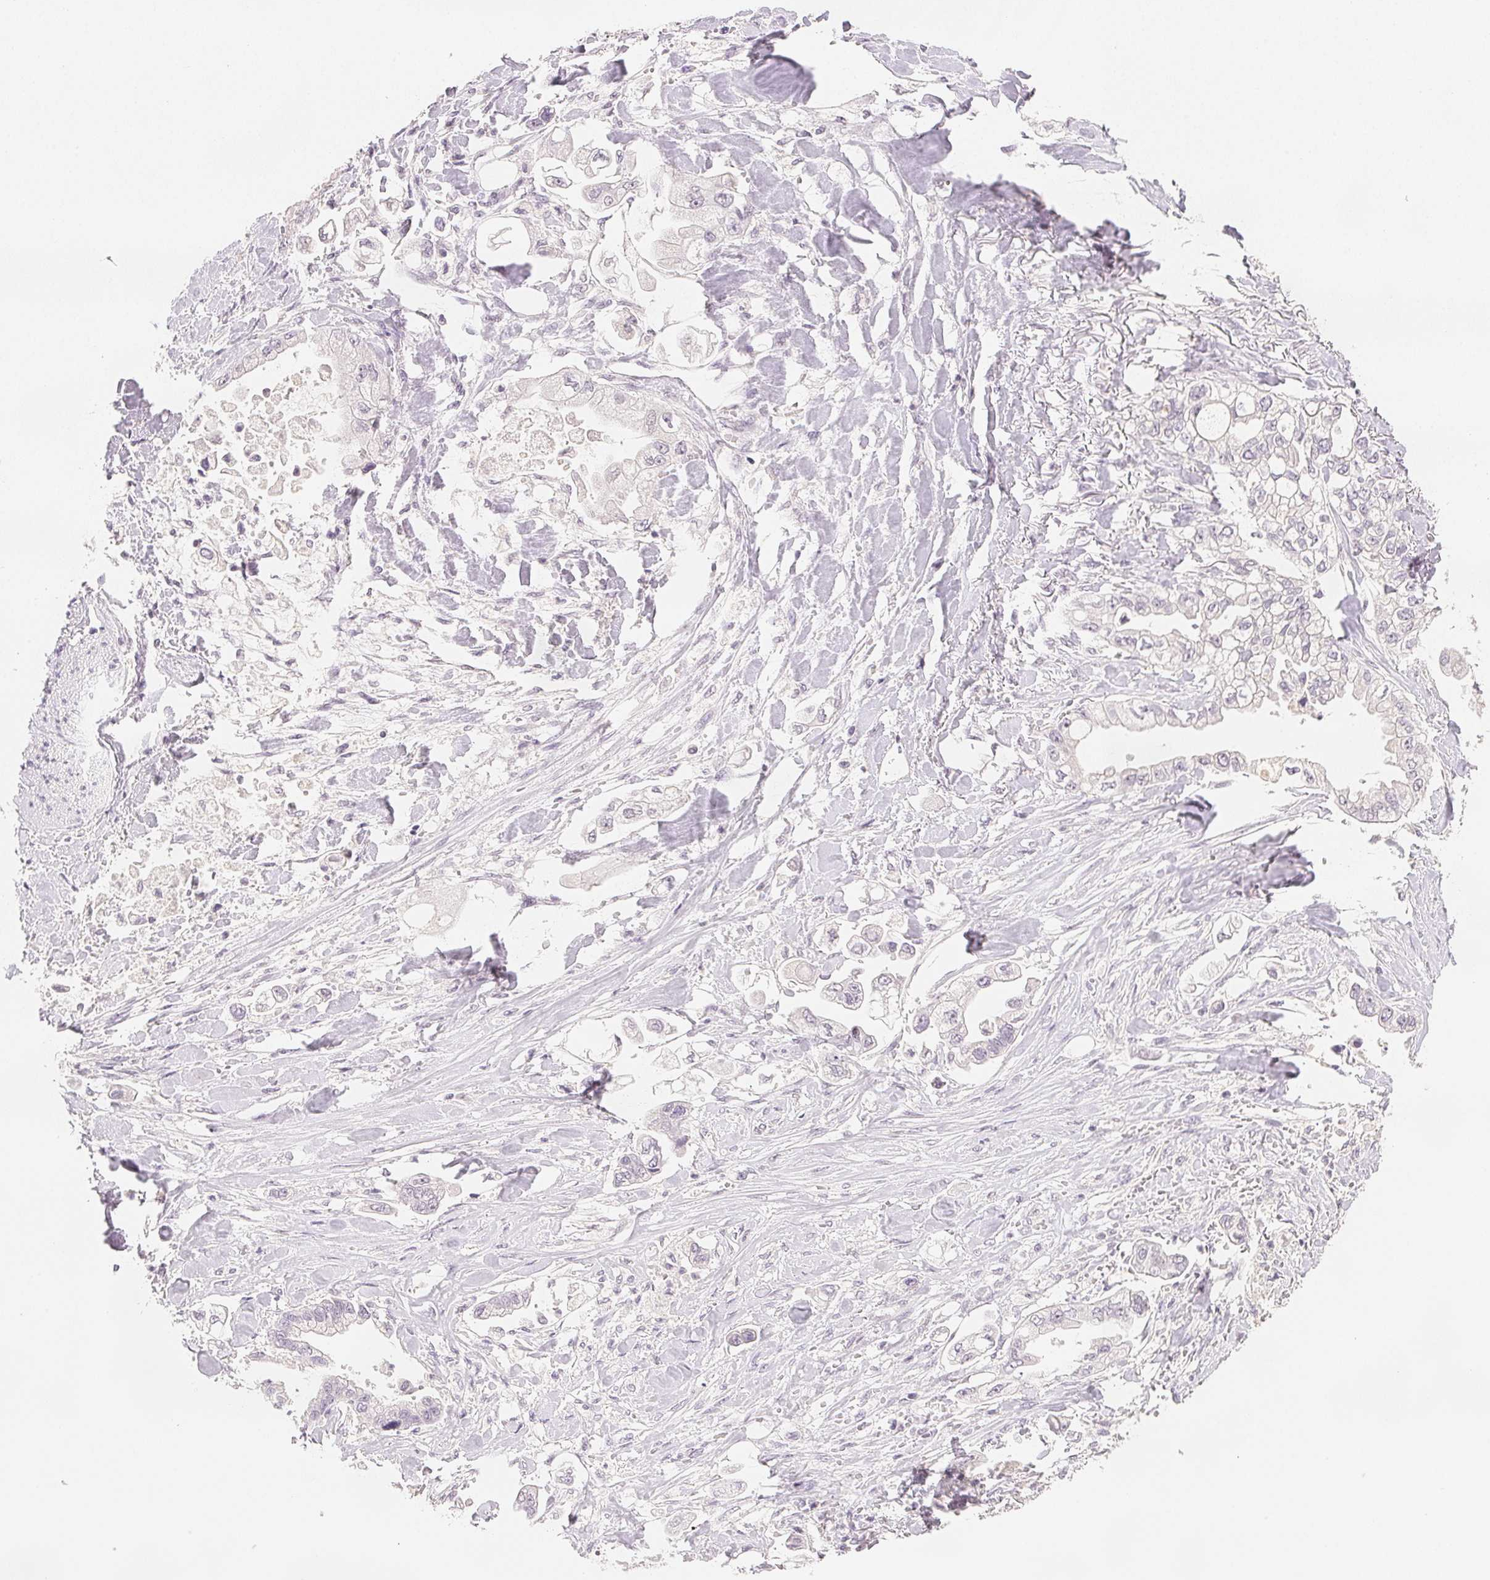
{"staining": {"intensity": "negative", "quantity": "none", "location": "none"}, "tissue": "stomach cancer", "cell_type": "Tumor cells", "image_type": "cancer", "snomed": [{"axis": "morphology", "description": "Adenocarcinoma, NOS"}, {"axis": "topography", "description": "Stomach"}], "caption": "Adenocarcinoma (stomach) was stained to show a protein in brown. There is no significant expression in tumor cells. (DAB immunohistochemistry visualized using brightfield microscopy, high magnification).", "gene": "SCGN", "patient": {"sex": "male", "age": 62}}